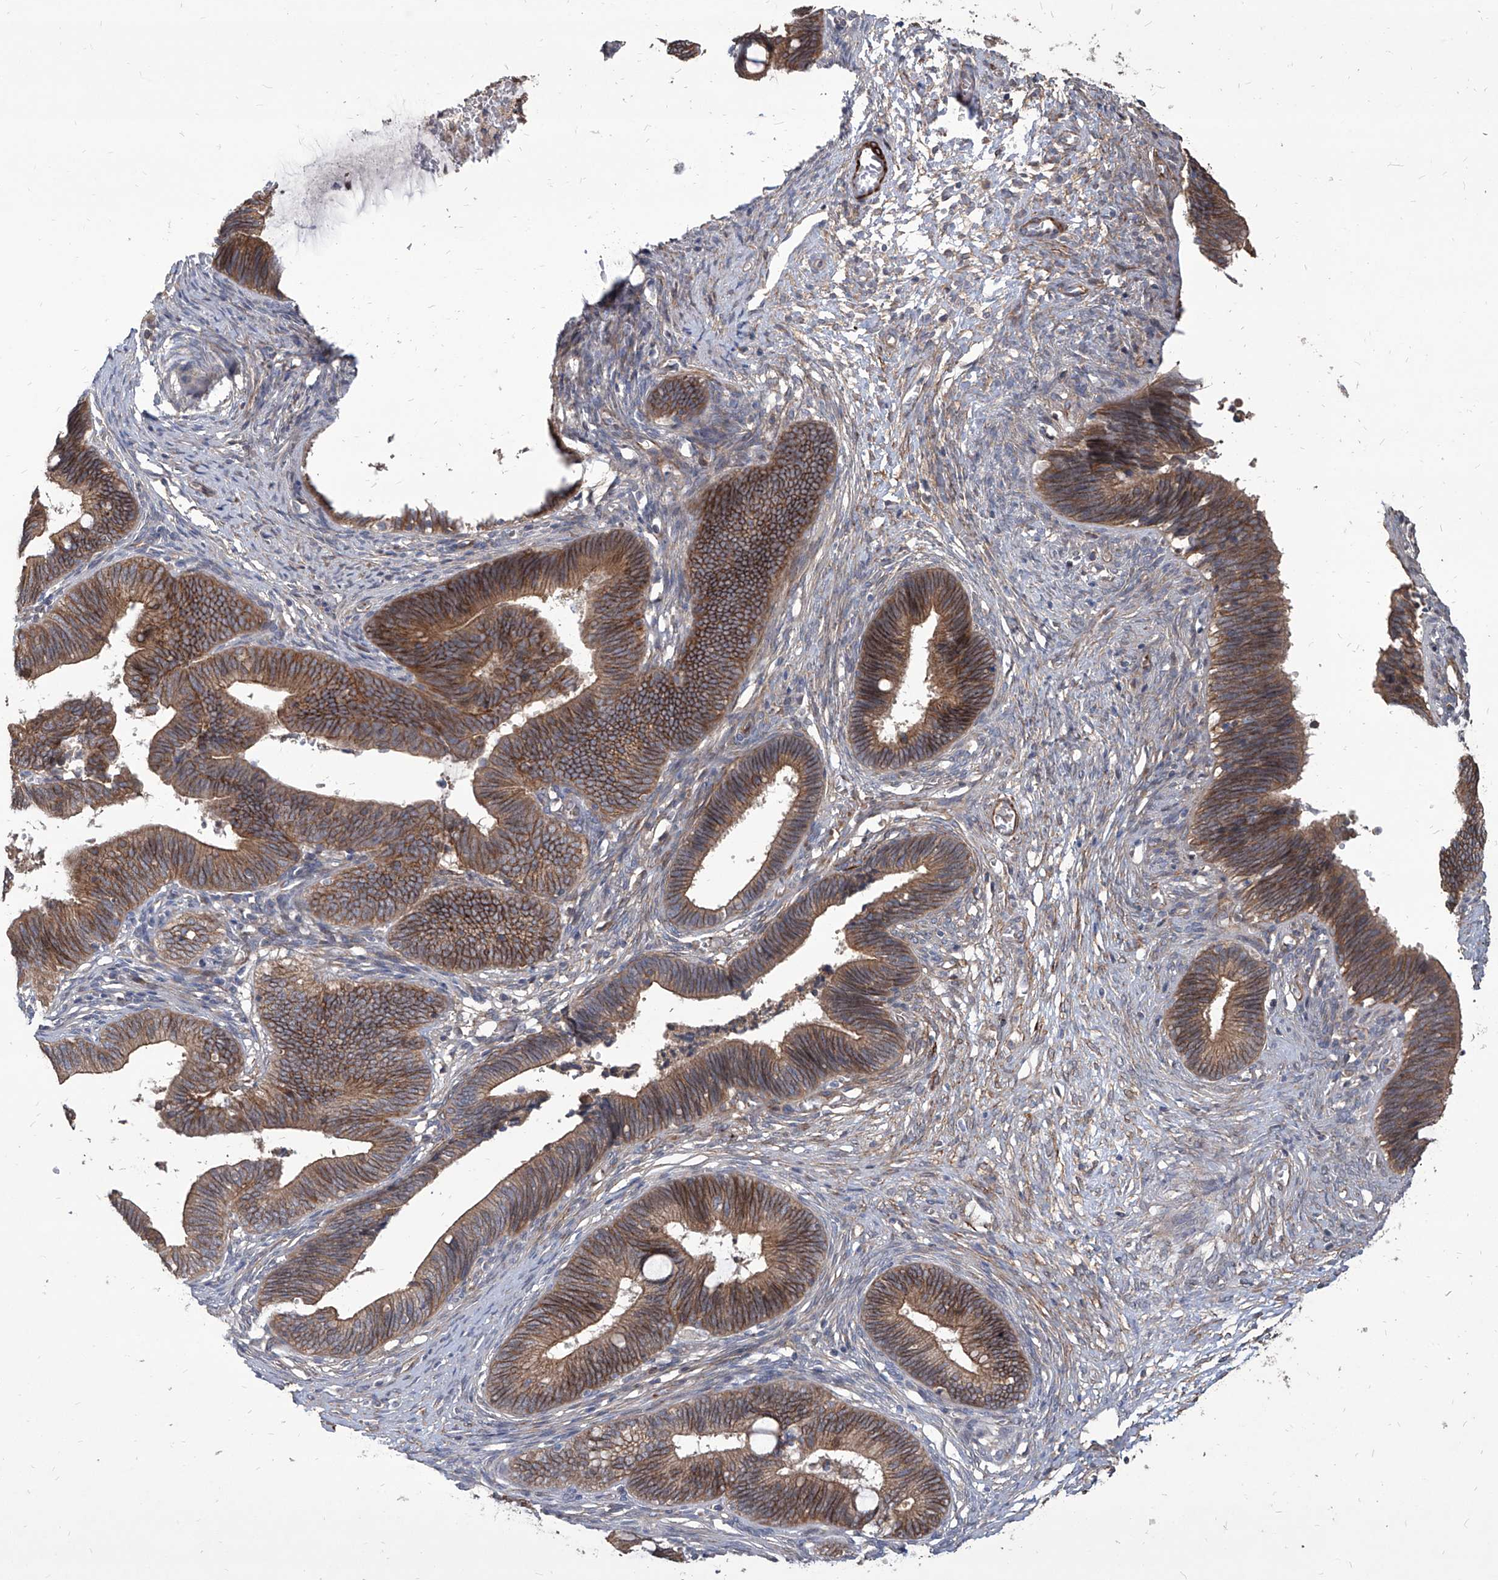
{"staining": {"intensity": "strong", "quantity": ">75%", "location": "cytoplasmic/membranous"}, "tissue": "cervical cancer", "cell_type": "Tumor cells", "image_type": "cancer", "snomed": [{"axis": "morphology", "description": "Adenocarcinoma, NOS"}, {"axis": "topography", "description": "Cervix"}], "caption": "This image exhibits IHC staining of cervical cancer (adenocarcinoma), with high strong cytoplasmic/membranous expression in approximately >75% of tumor cells.", "gene": "FAM83B", "patient": {"sex": "female", "age": 44}}